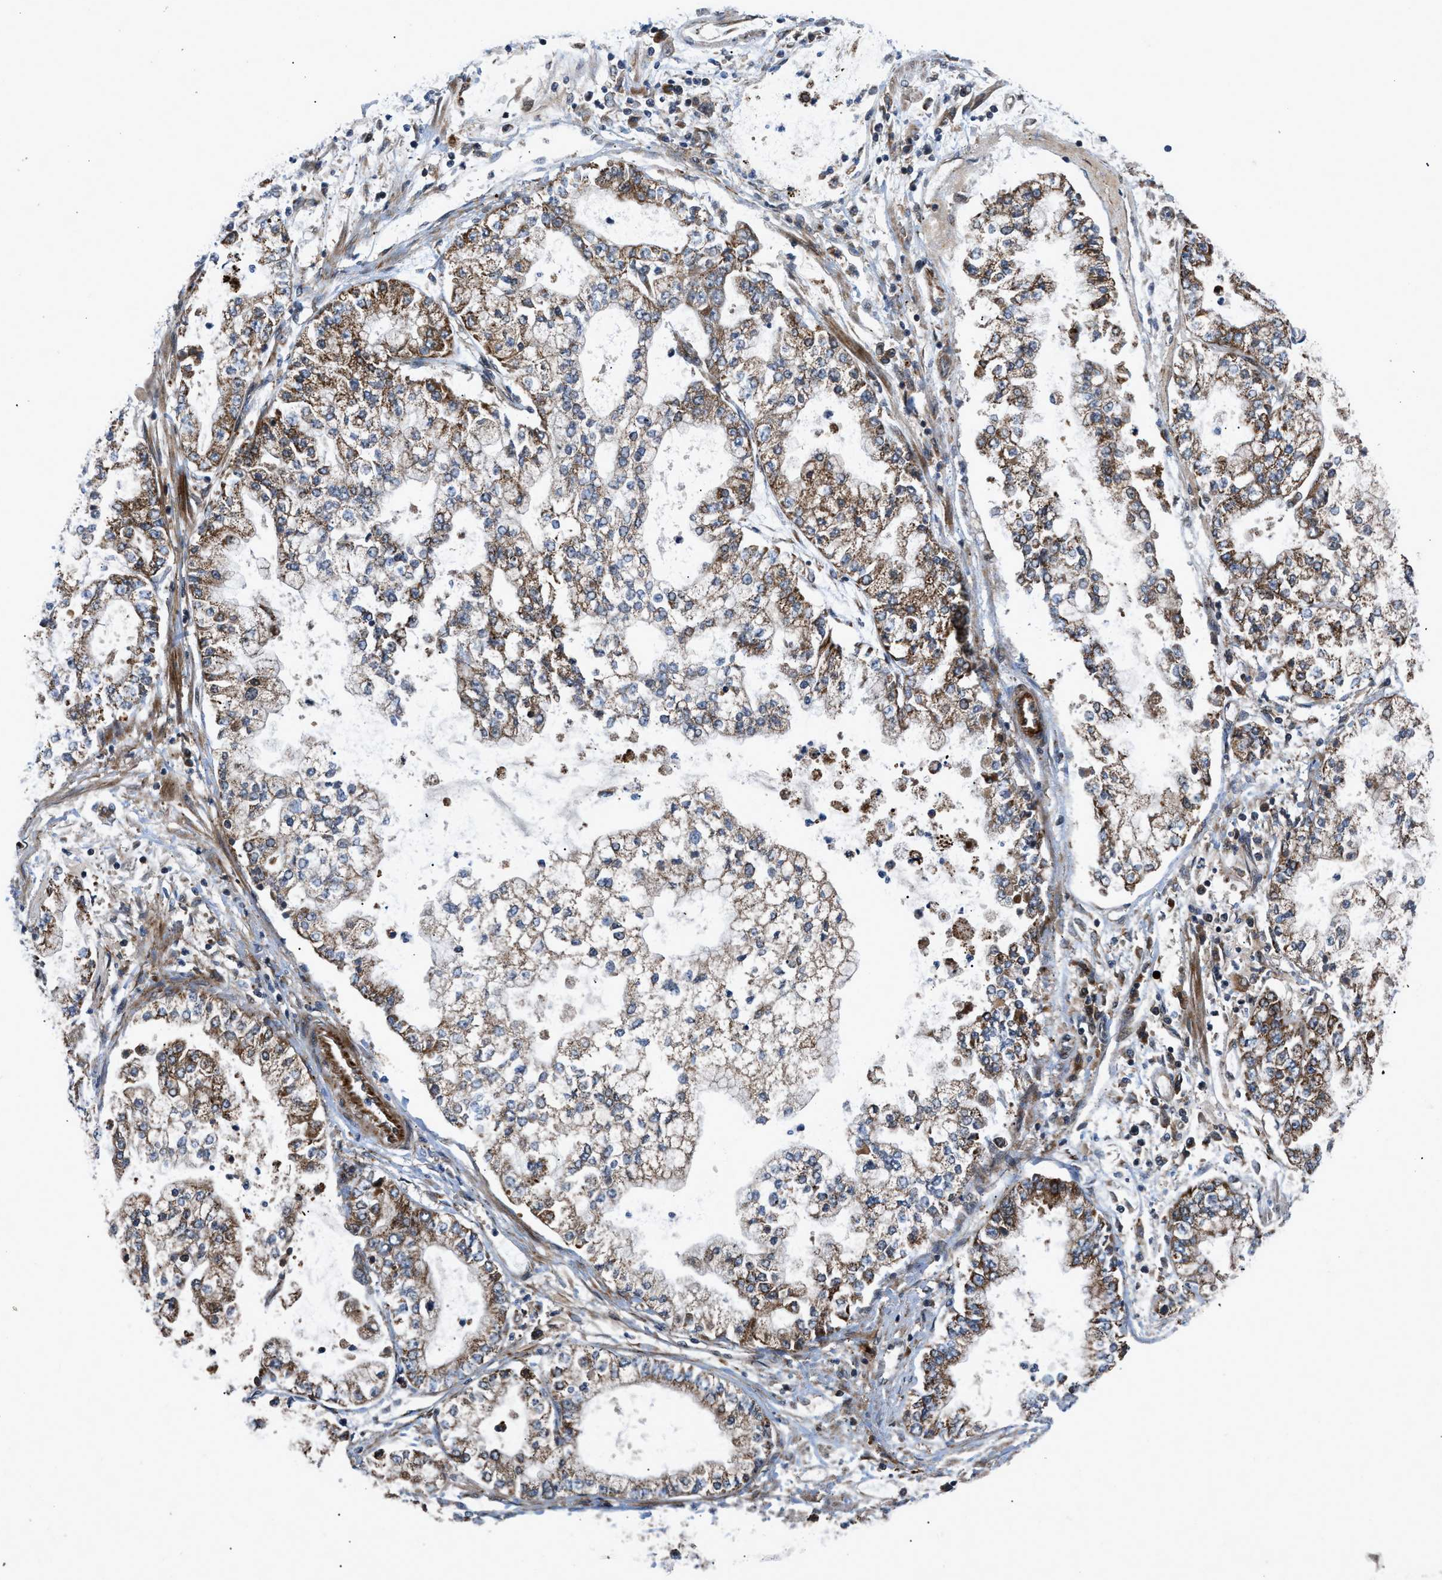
{"staining": {"intensity": "moderate", "quantity": ">75%", "location": "cytoplasmic/membranous"}, "tissue": "stomach cancer", "cell_type": "Tumor cells", "image_type": "cancer", "snomed": [{"axis": "morphology", "description": "Adenocarcinoma, NOS"}, {"axis": "topography", "description": "Stomach"}], "caption": "Stomach cancer stained for a protein demonstrates moderate cytoplasmic/membranous positivity in tumor cells. The staining was performed using DAB to visualize the protein expression in brown, while the nuclei were stained in blue with hematoxylin (Magnification: 20x).", "gene": "AP3M2", "patient": {"sex": "male", "age": 76}}